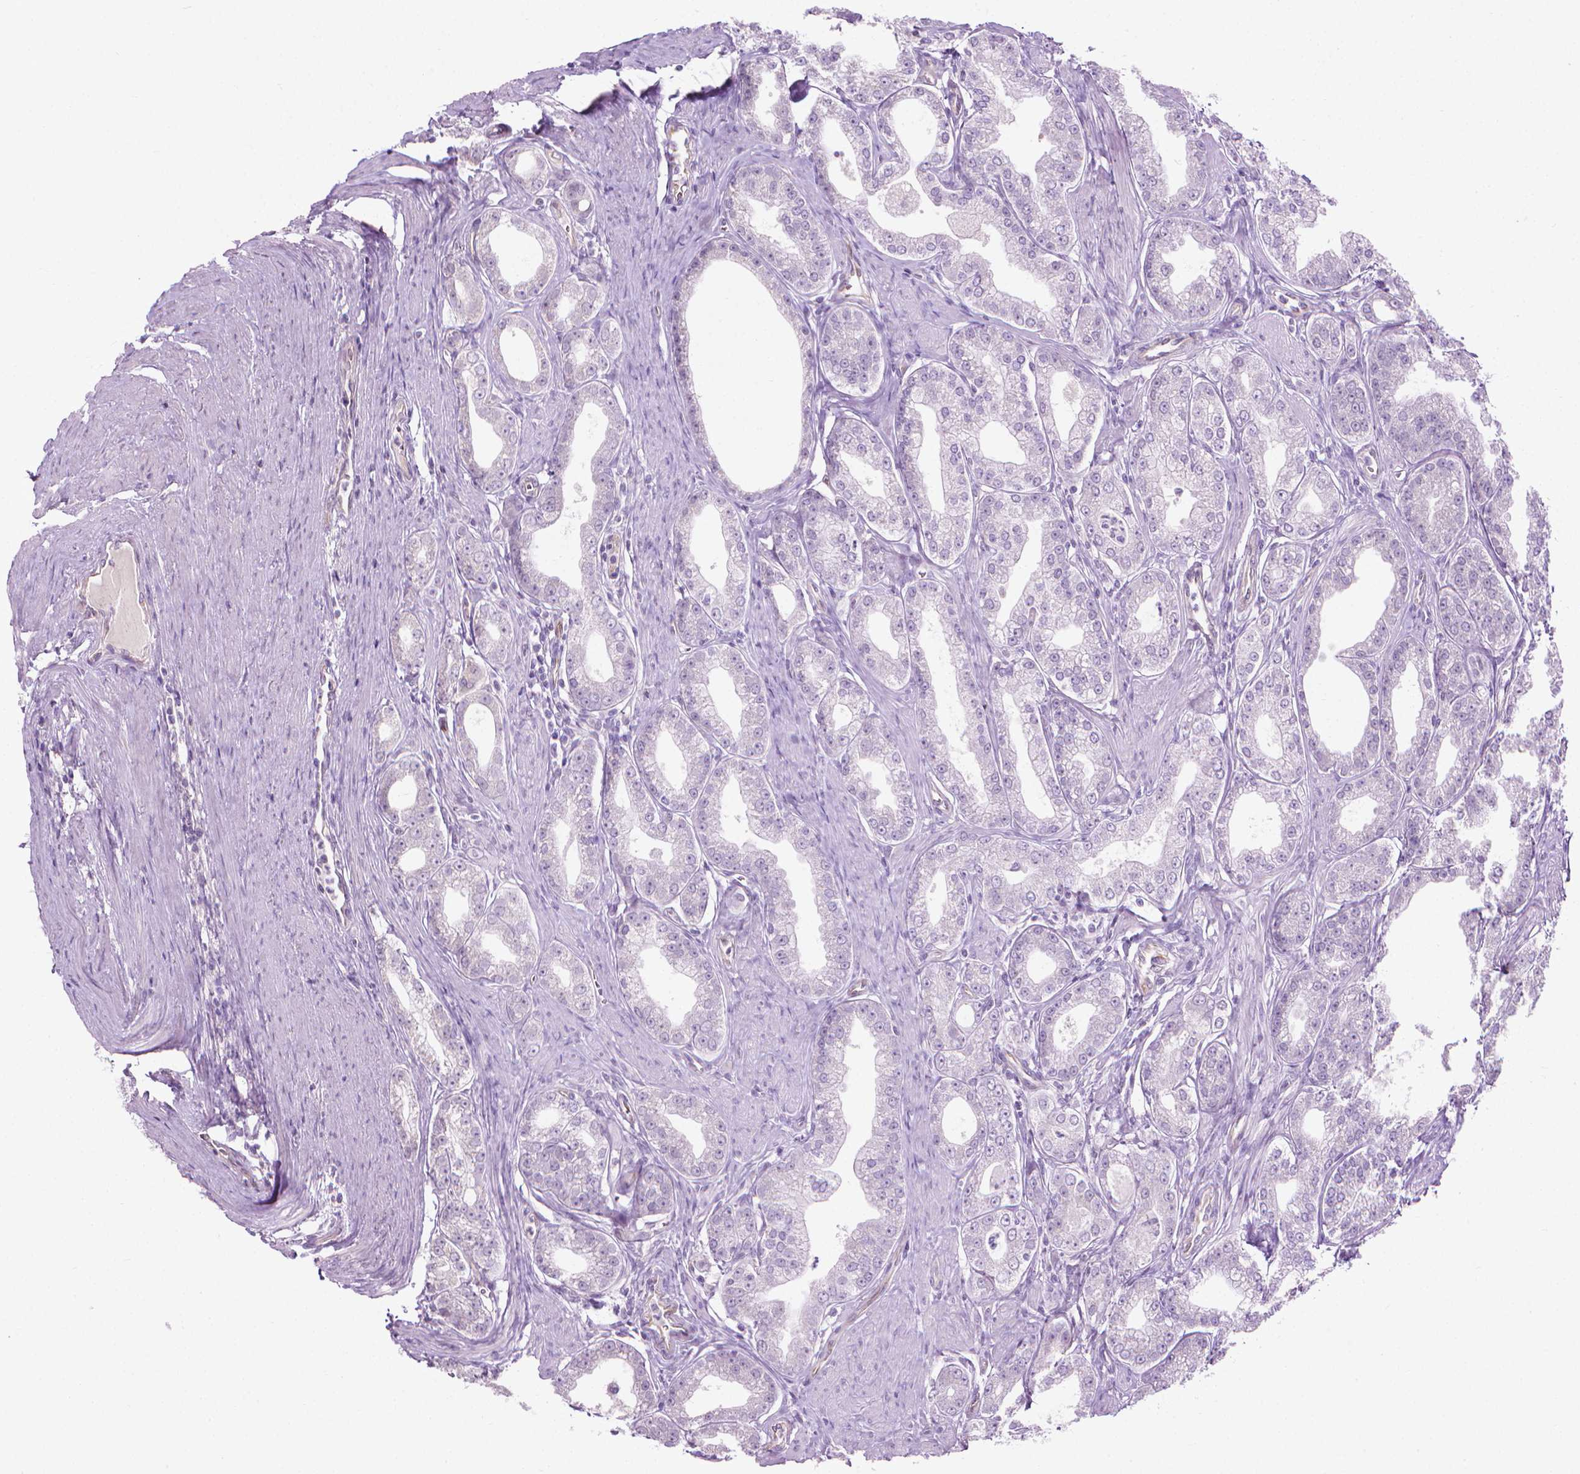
{"staining": {"intensity": "negative", "quantity": "none", "location": "none"}, "tissue": "prostate cancer", "cell_type": "Tumor cells", "image_type": "cancer", "snomed": [{"axis": "morphology", "description": "Adenocarcinoma, NOS"}, {"axis": "topography", "description": "Prostate"}], "caption": "The histopathology image displays no significant positivity in tumor cells of adenocarcinoma (prostate).", "gene": "KRT73", "patient": {"sex": "male", "age": 71}}